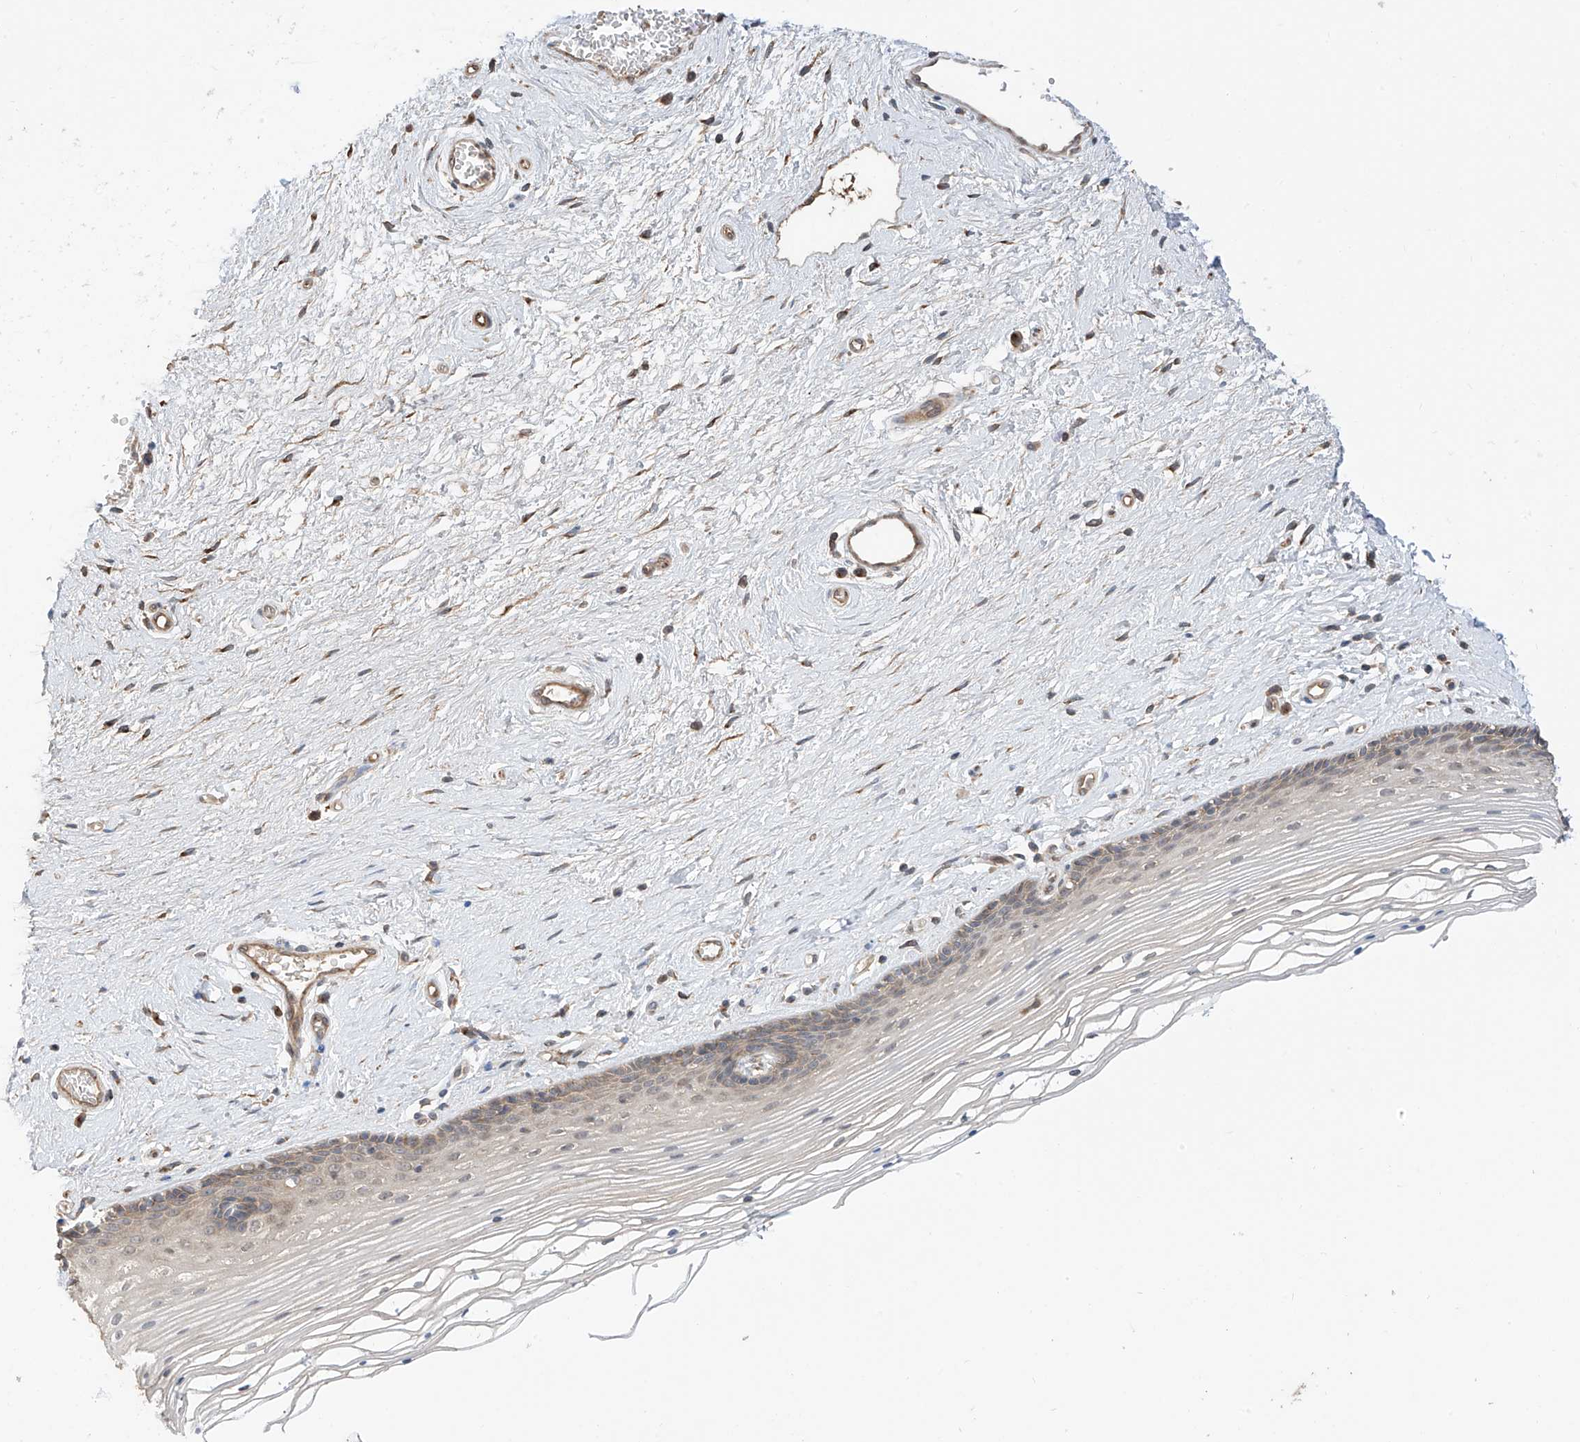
{"staining": {"intensity": "weak", "quantity": "25%-75%", "location": "cytoplasmic/membranous"}, "tissue": "vagina", "cell_type": "Squamous epithelial cells", "image_type": "normal", "snomed": [{"axis": "morphology", "description": "Normal tissue, NOS"}, {"axis": "topography", "description": "Vagina"}], "caption": "The immunohistochemical stain highlights weak cytoplasmic/membranous expression in squamous epithelial cells of normal vagina.", "gene": "RPAIN", "patient": {"sex": "female", "age": 46}}